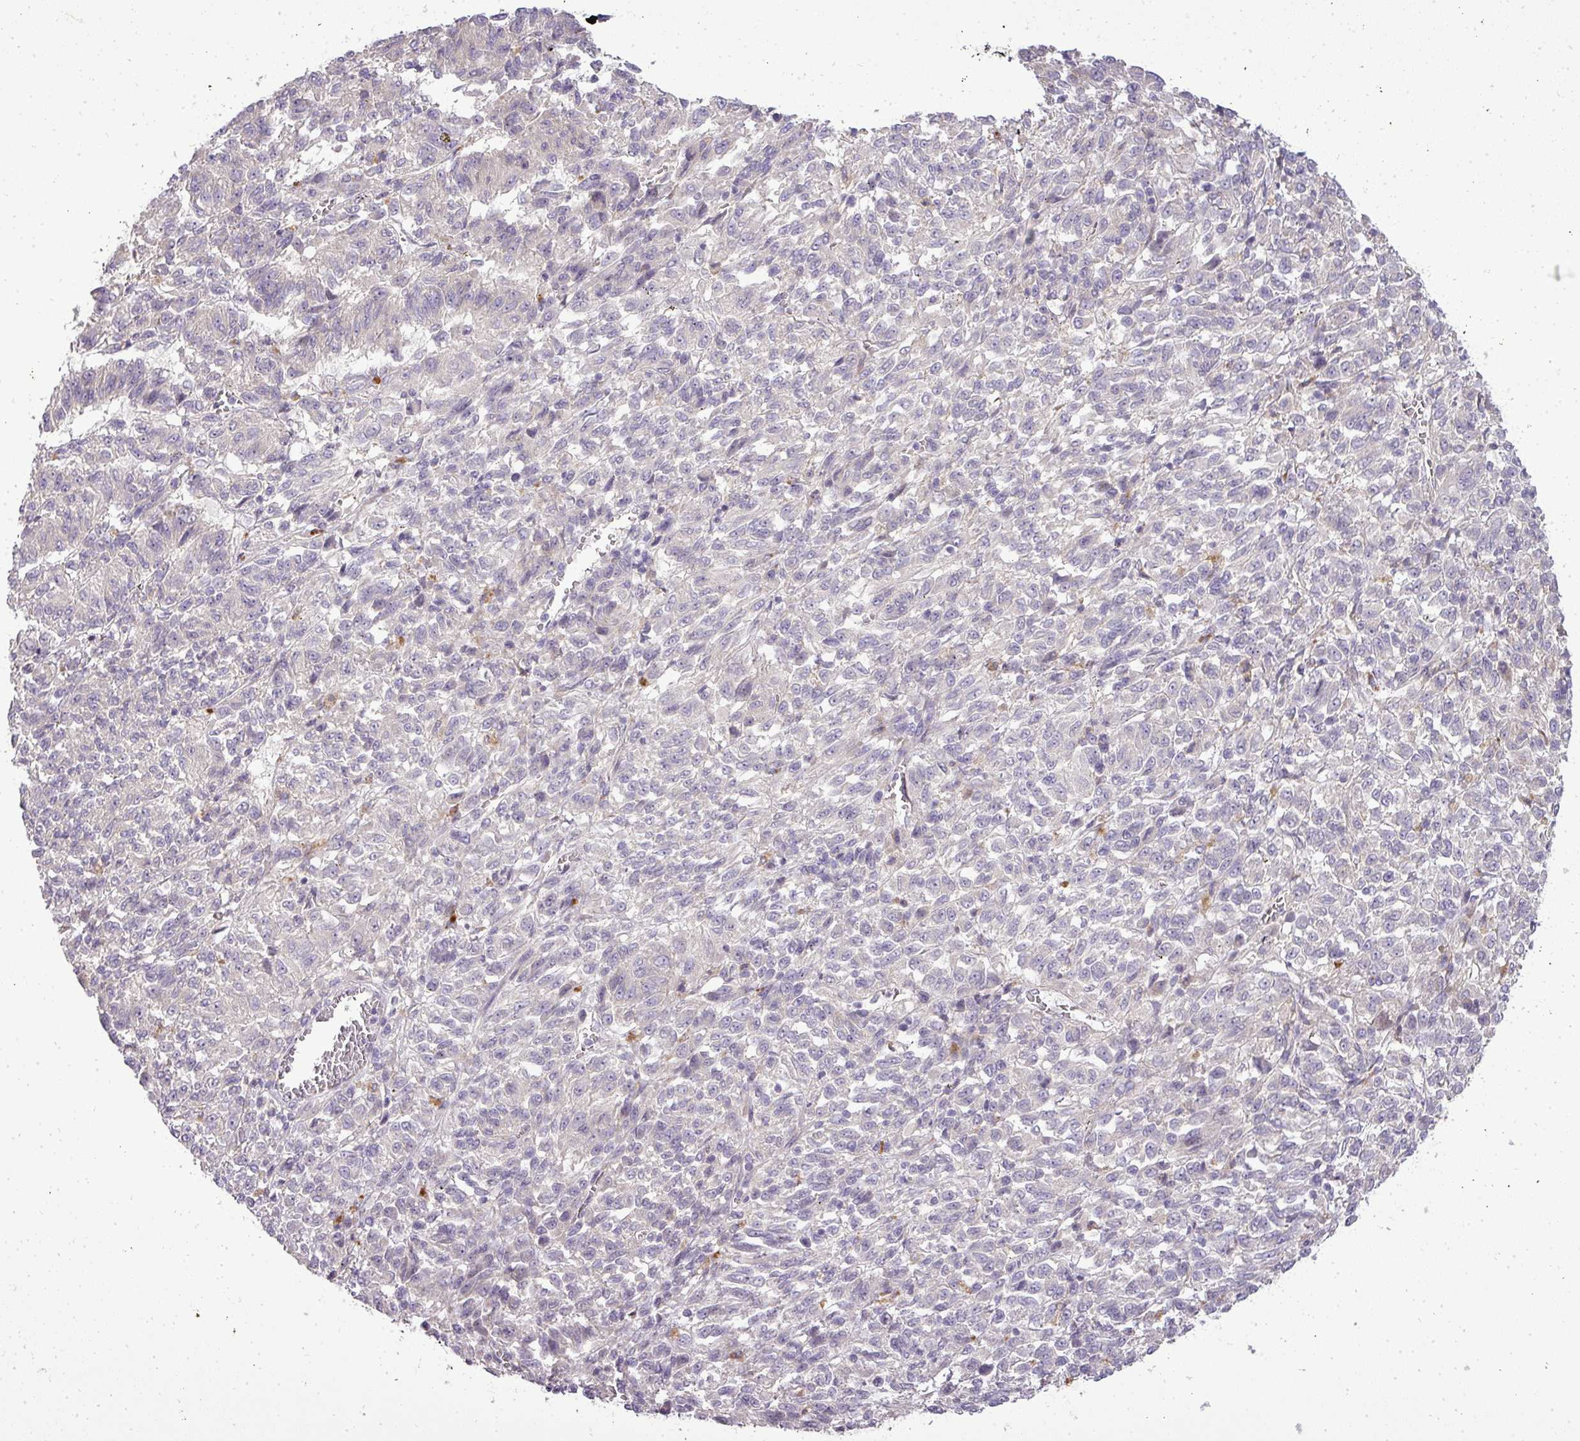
{"staining": {"intensity": "negative", "quantity": "none", "location": "none"}, "tissue": "melanoma", "cell_type": "Tumor cells", "image_type": "cancer", "snomed": [{"axis": "morphology", "description": "Malignant melanoma, Metastatic site"}, {"axis": "topography", "description": "Lung"}], "caption": "Malignant melanoma (metastatic site) was stained to show a protein in brown. There is no significant staining in tumor cells. Nuclei are stained in blue.", "gene": "PDRG1", "patient": {"sex": "male", "age": 64}}